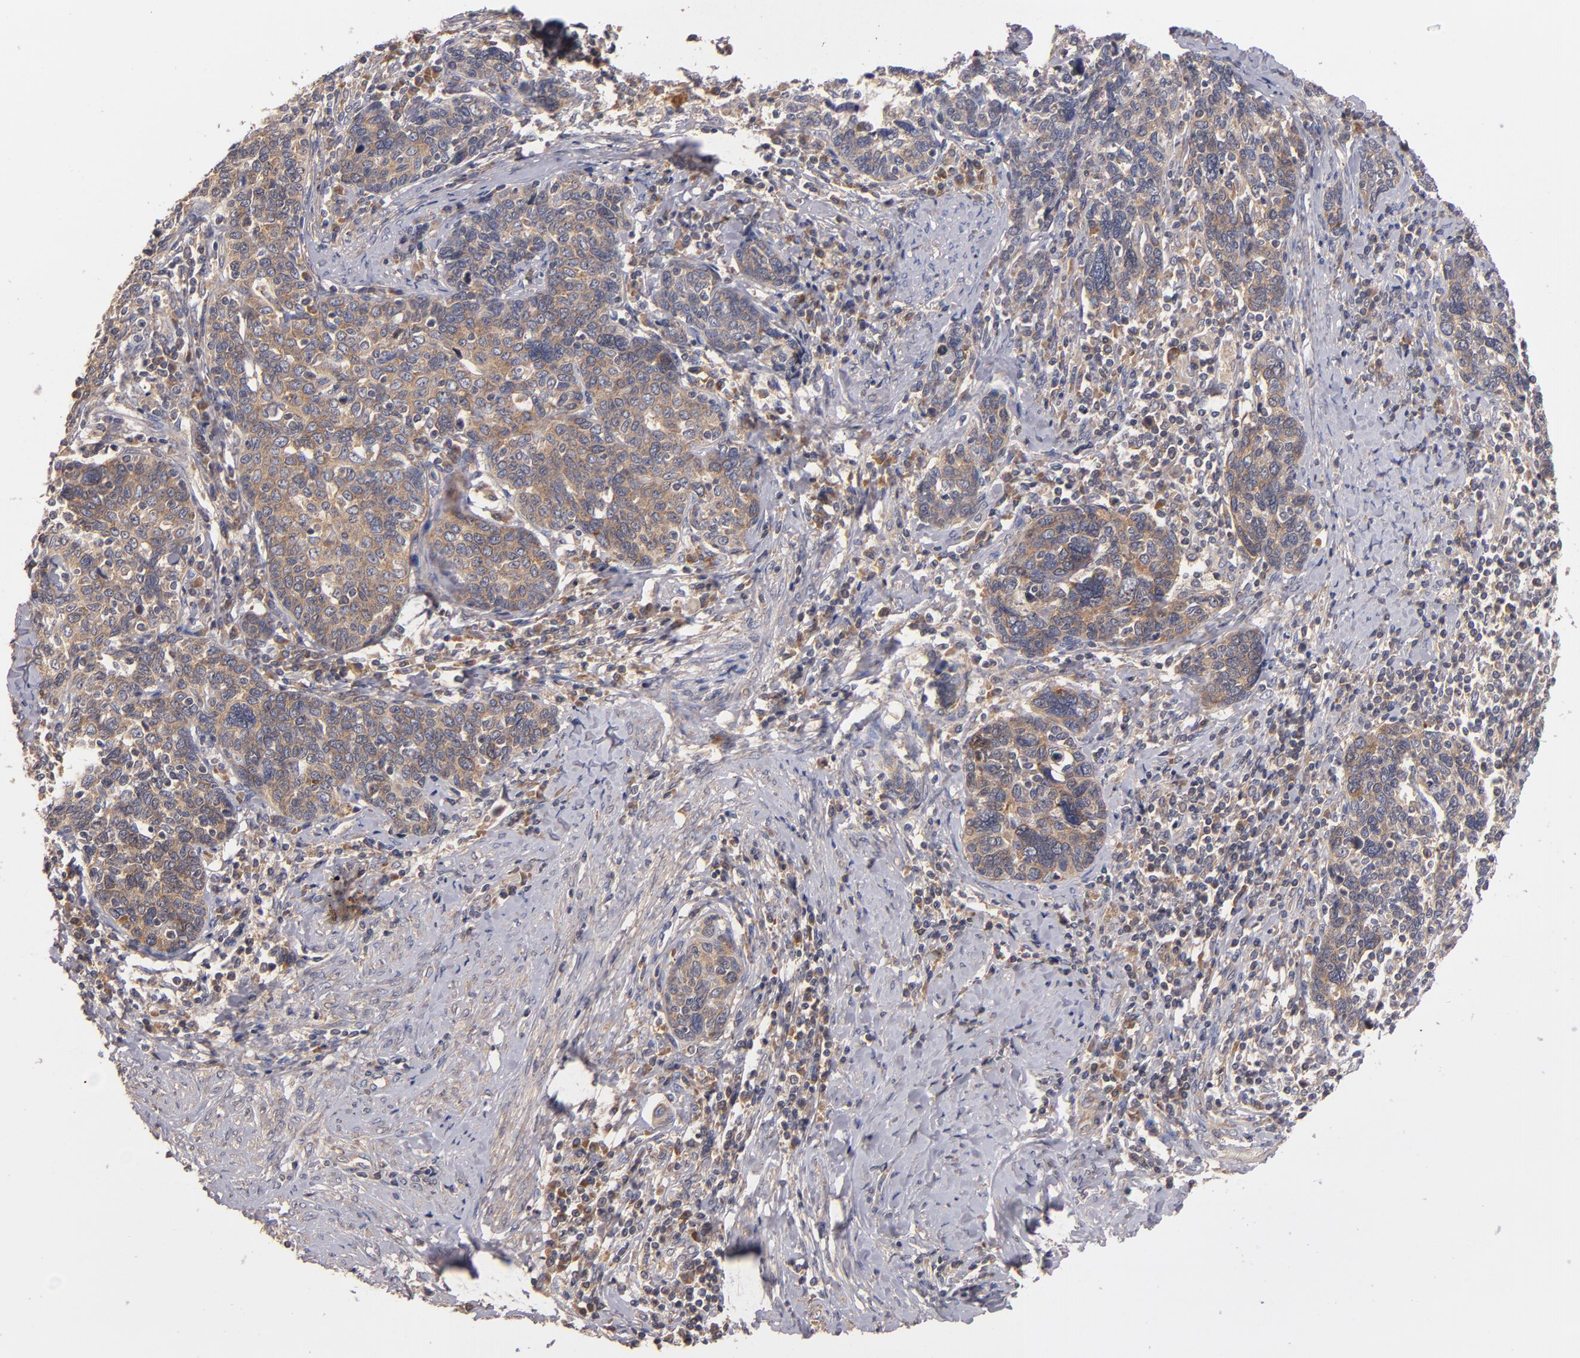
{"staining": {"intensity": "moderate", "quantity": ">75%", "location": "cytoplasmic/membranous"}, "tissue": "cervical cancer", "cell_type": "Tumor cells", "image_type": "cancer", "snomed": [{"axis": "morphology", "description": "Squamous cell carcinoma, NOS"}, {"axis": "topography", "description": "Cervix"}], "caption": "A micrograph showing moderate cytoplasmic/membranous positivity in about >75% of tumor cells in cervical squamous cell carcinoma, as visualized by brown immunohistochemical staining.", "gene": "UPF3B", "patient": {"sex": "female", "age": 41}}